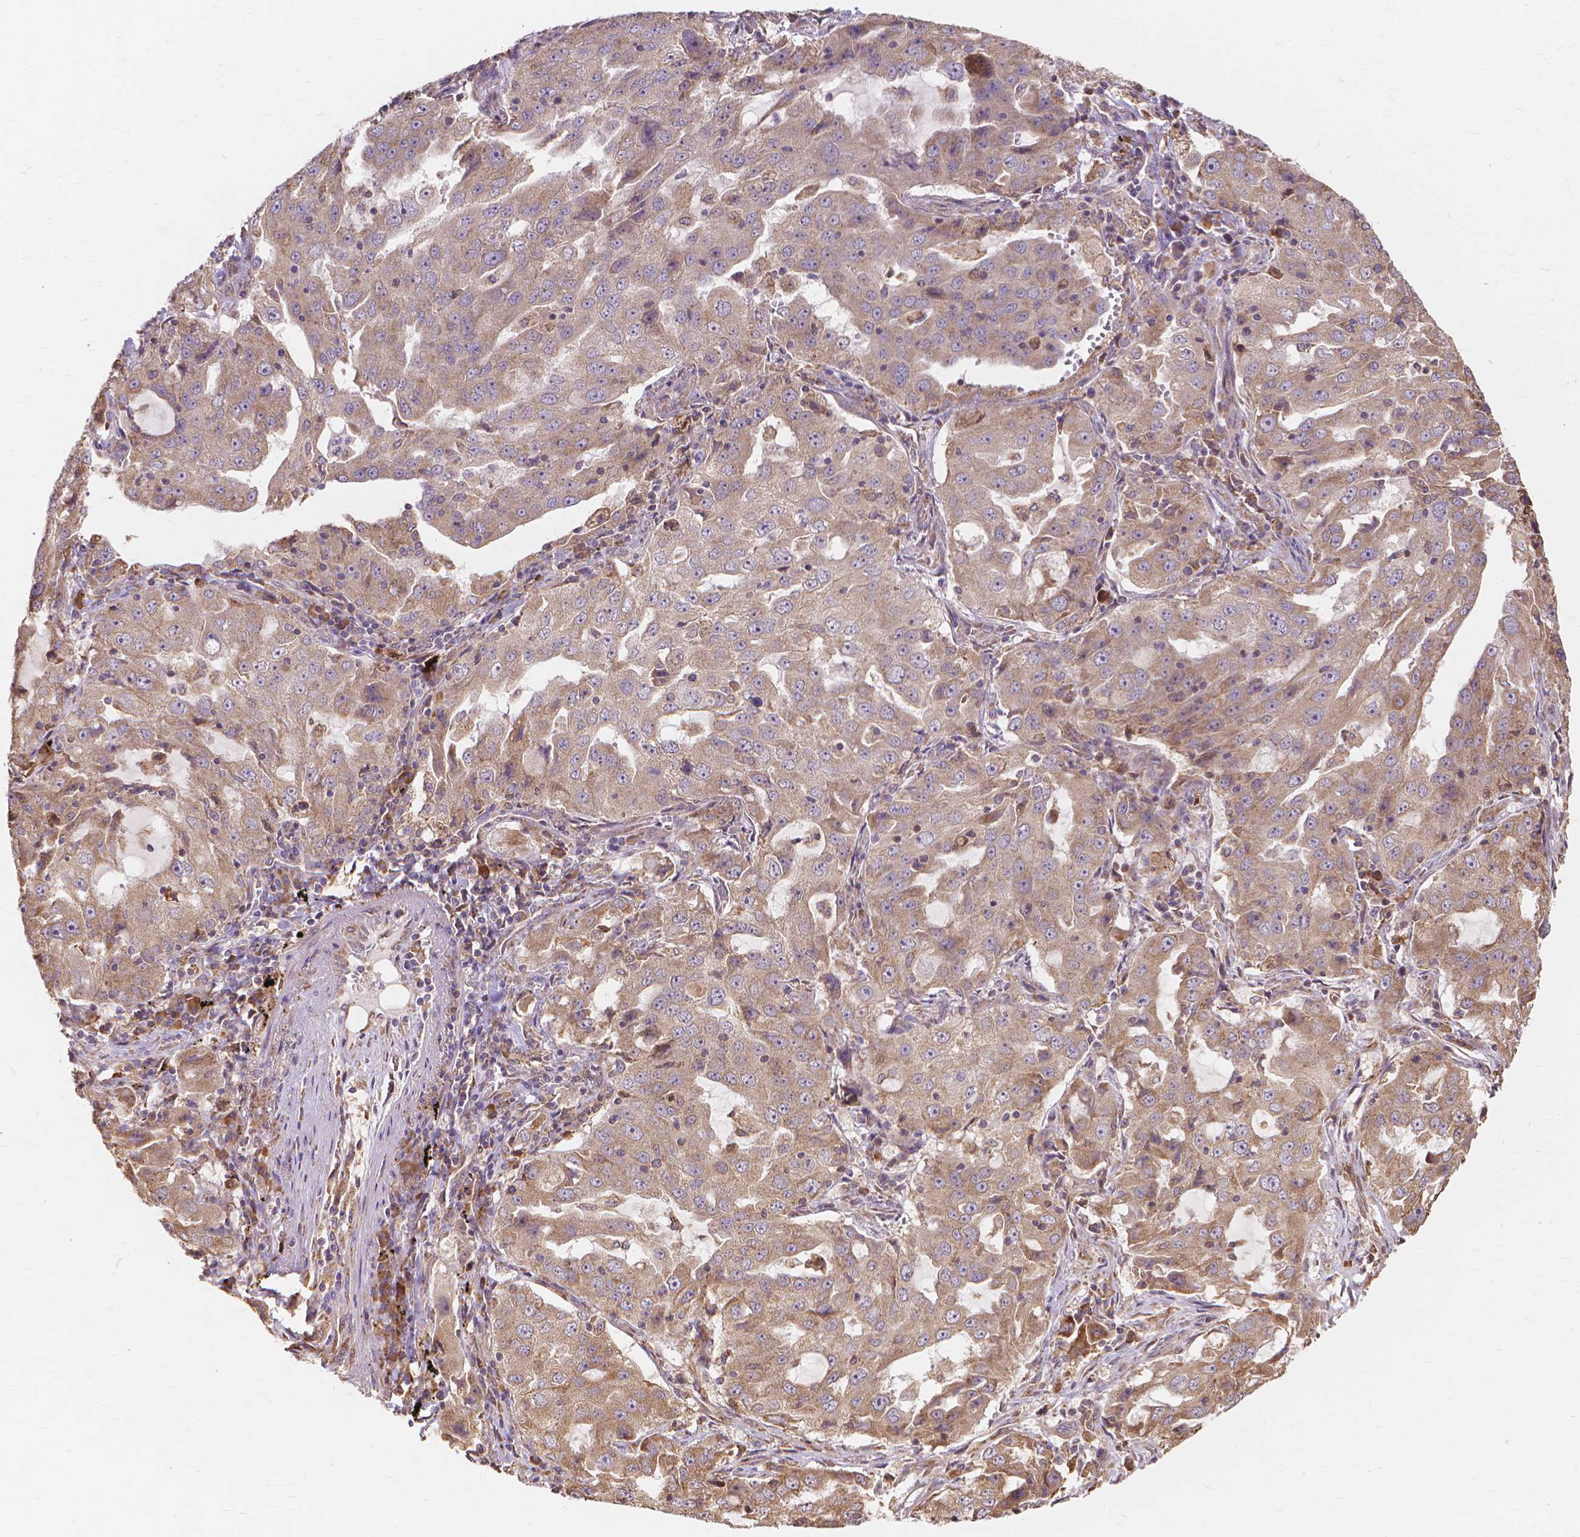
{"staining": {"intensity": "weak", "quantity": ">75%", "location": "cytoplasmic/membranous"}, "tissue": "lung cancer", "cell_type": "Tumor cells", "image_type": "cancer", "snomed": [{"axis": "morphology", "description": "Adenocarcinoma, NOS"}, {"axis": "topography", "description": "Lung"}], "caption": "Lung cancer stained with a brown dye demonstrates weak cytoplasmic/membranous positive staining in about >75% of tumor cells.", "gene": "TAB2", "patient": {"sex": "female", "age": 61}}